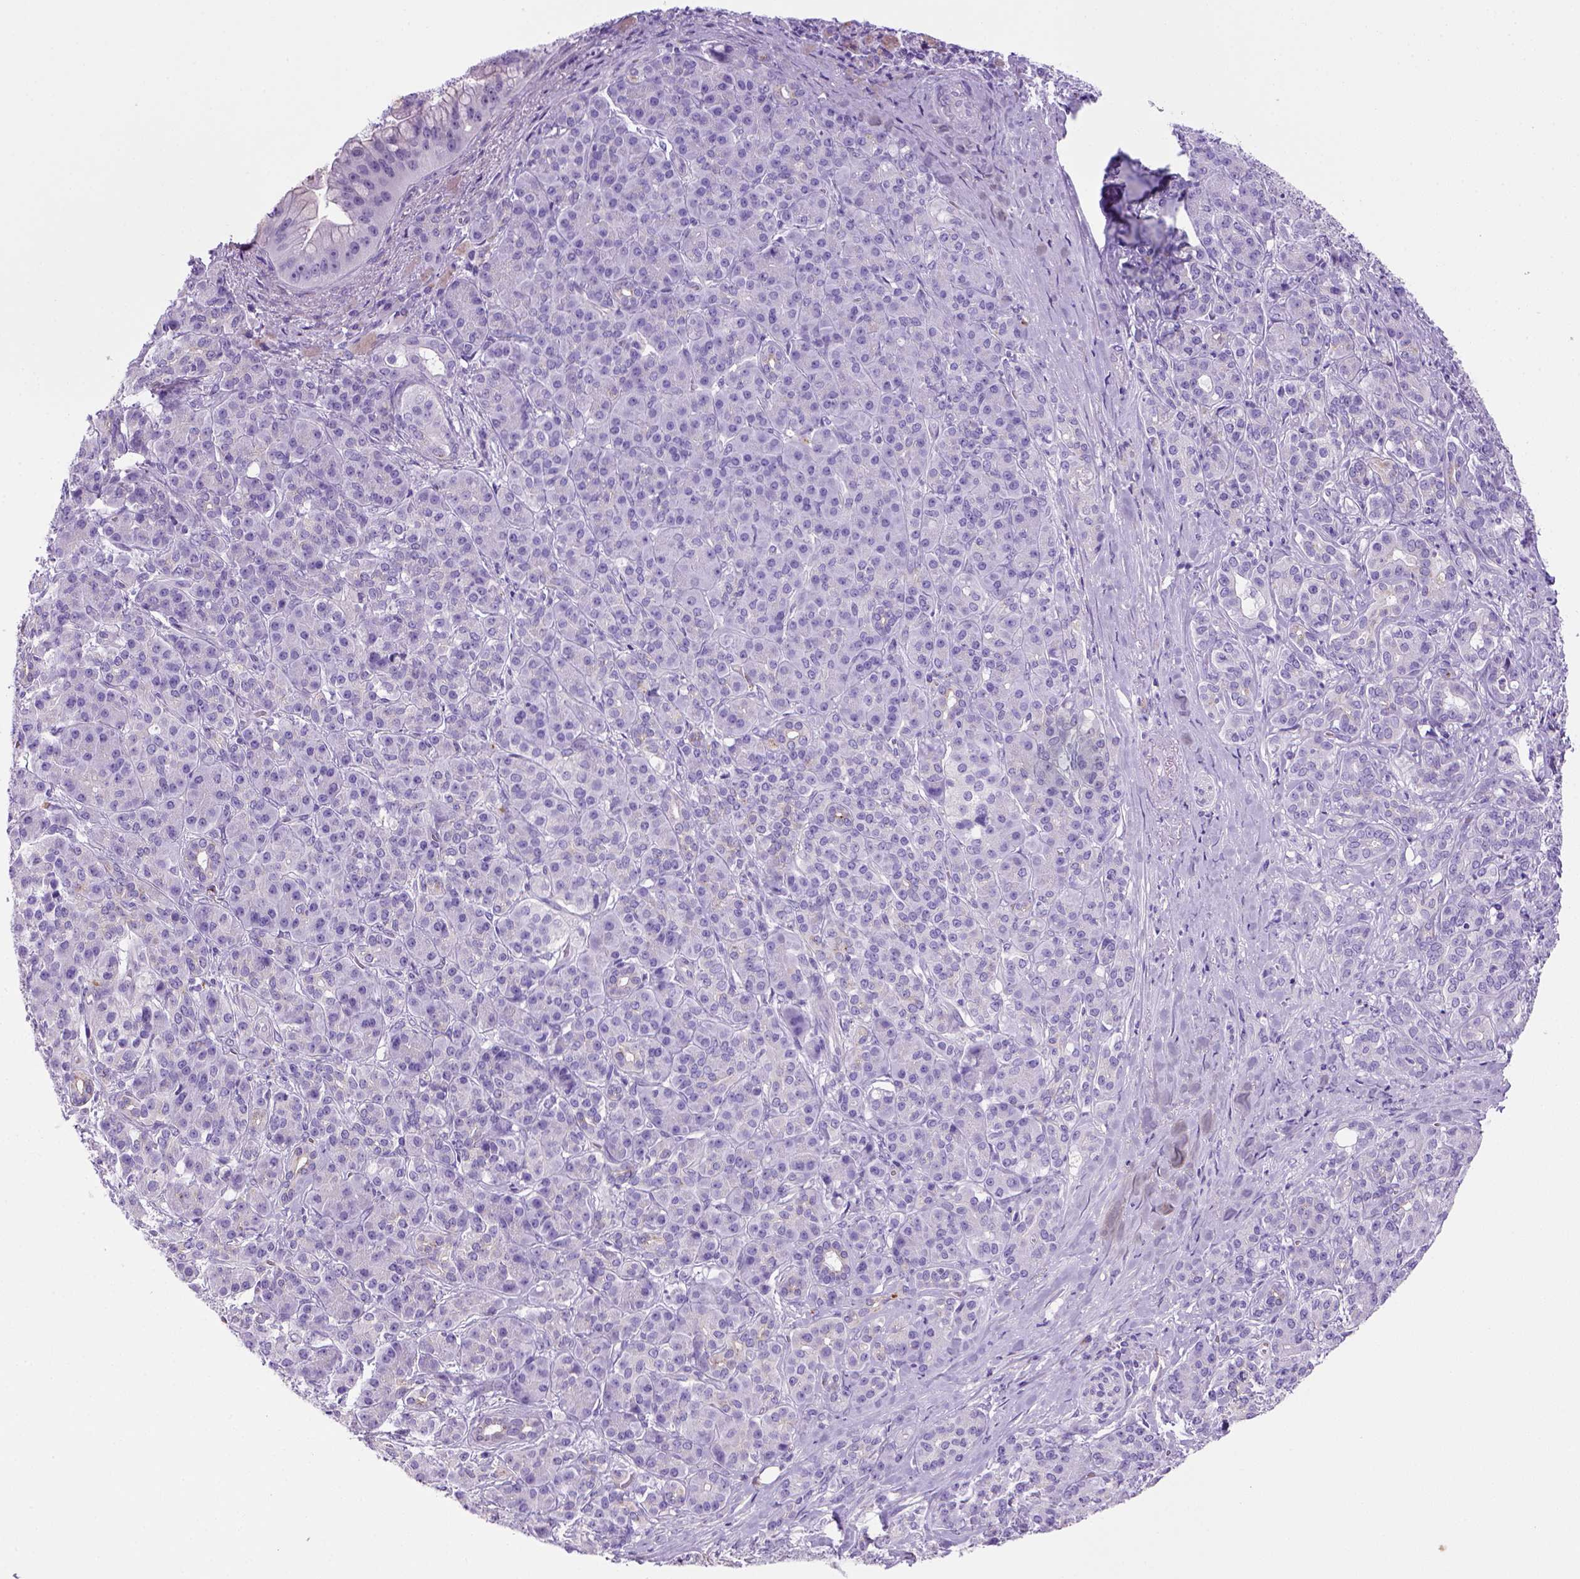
{"staining": {"intensity": "negative", "quantity": "none", "location": "none"}, "tissue": "pancreatic cancer", "cell_type": "Tumor cells", "image_type": "cancer", "snomed": [{"axis": "morphology", "description": "Normal tissue, NOS"}, {"axis": "morphology", "description": "Inflammation, NOS"}, {"axis": "morphology", "description": "Adenocarcinoma, NOS"}, {"axis": "topography", "description": "Pancreas"}], "caption": "This is an immunohistochemistry micrograph of pancreatic adenocarcinoma. There is no positivity in tumor cells.", "gene": "ARHGEF33", "patient": {"sex": "male", "age": 57}}